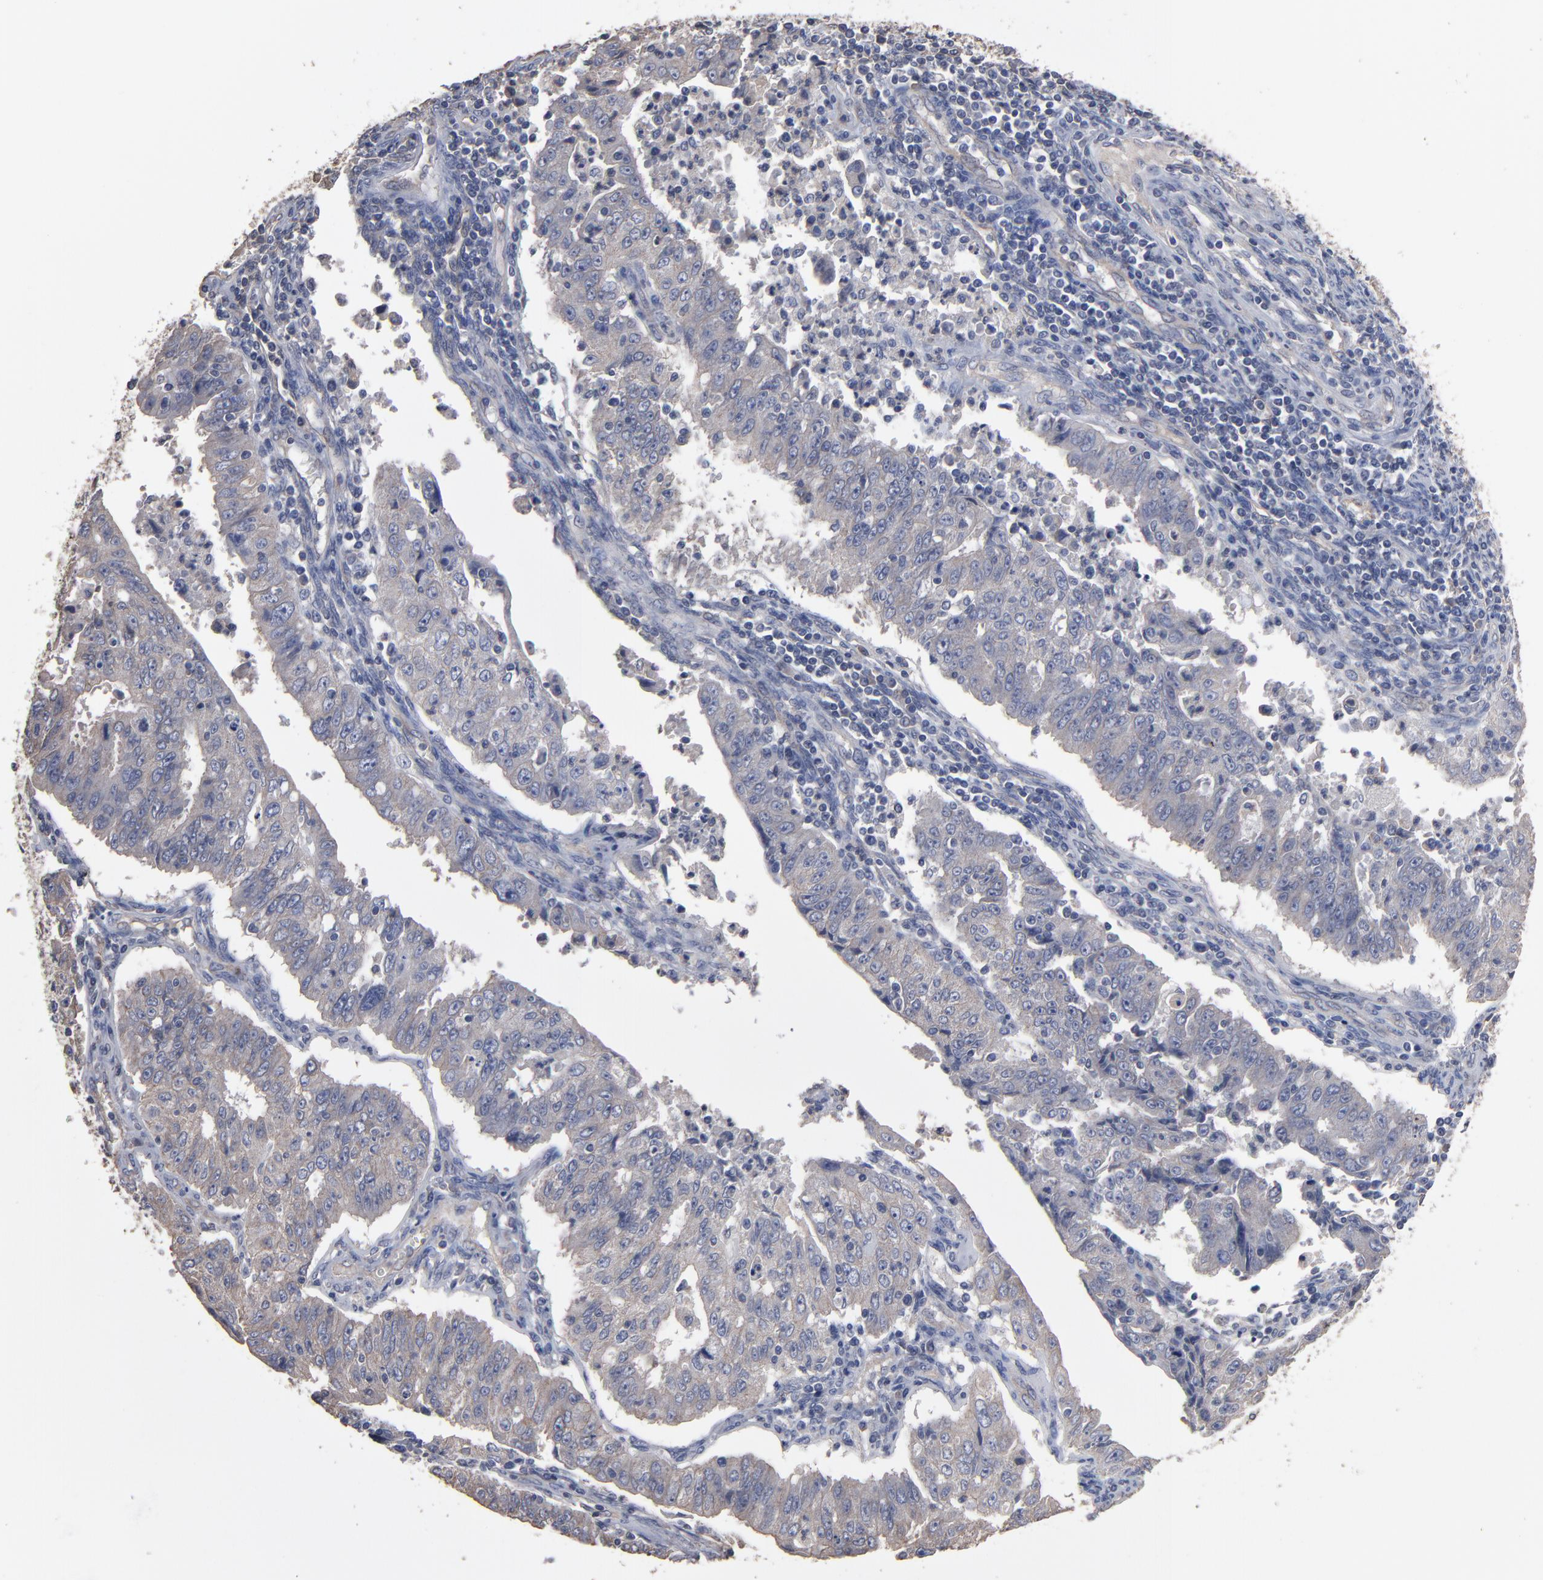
{"staining": {"intensity": "weak", "quantity": ">75%", "location": "cytoplasmic/membranous"}, "tissue": "endometrial cancer", "cell_type": "Tumor cells", "image_type": "cancer", "snomed": [{"axis": "morphology", "description": "Adenocarcinoma, NOS"}, {"axis": "topography", "description": "Endometrium"}], "caption": "Protein expression by immunohistochemistry demonstrates weak cytoplasmic/membranous expression in about >75% of tumor cells in endometrial adenocarcinoma. (IHC, brightfield microscopy, high magnification).", "gene": "DMD", "patient": {"sex": "female", "age": 42}}